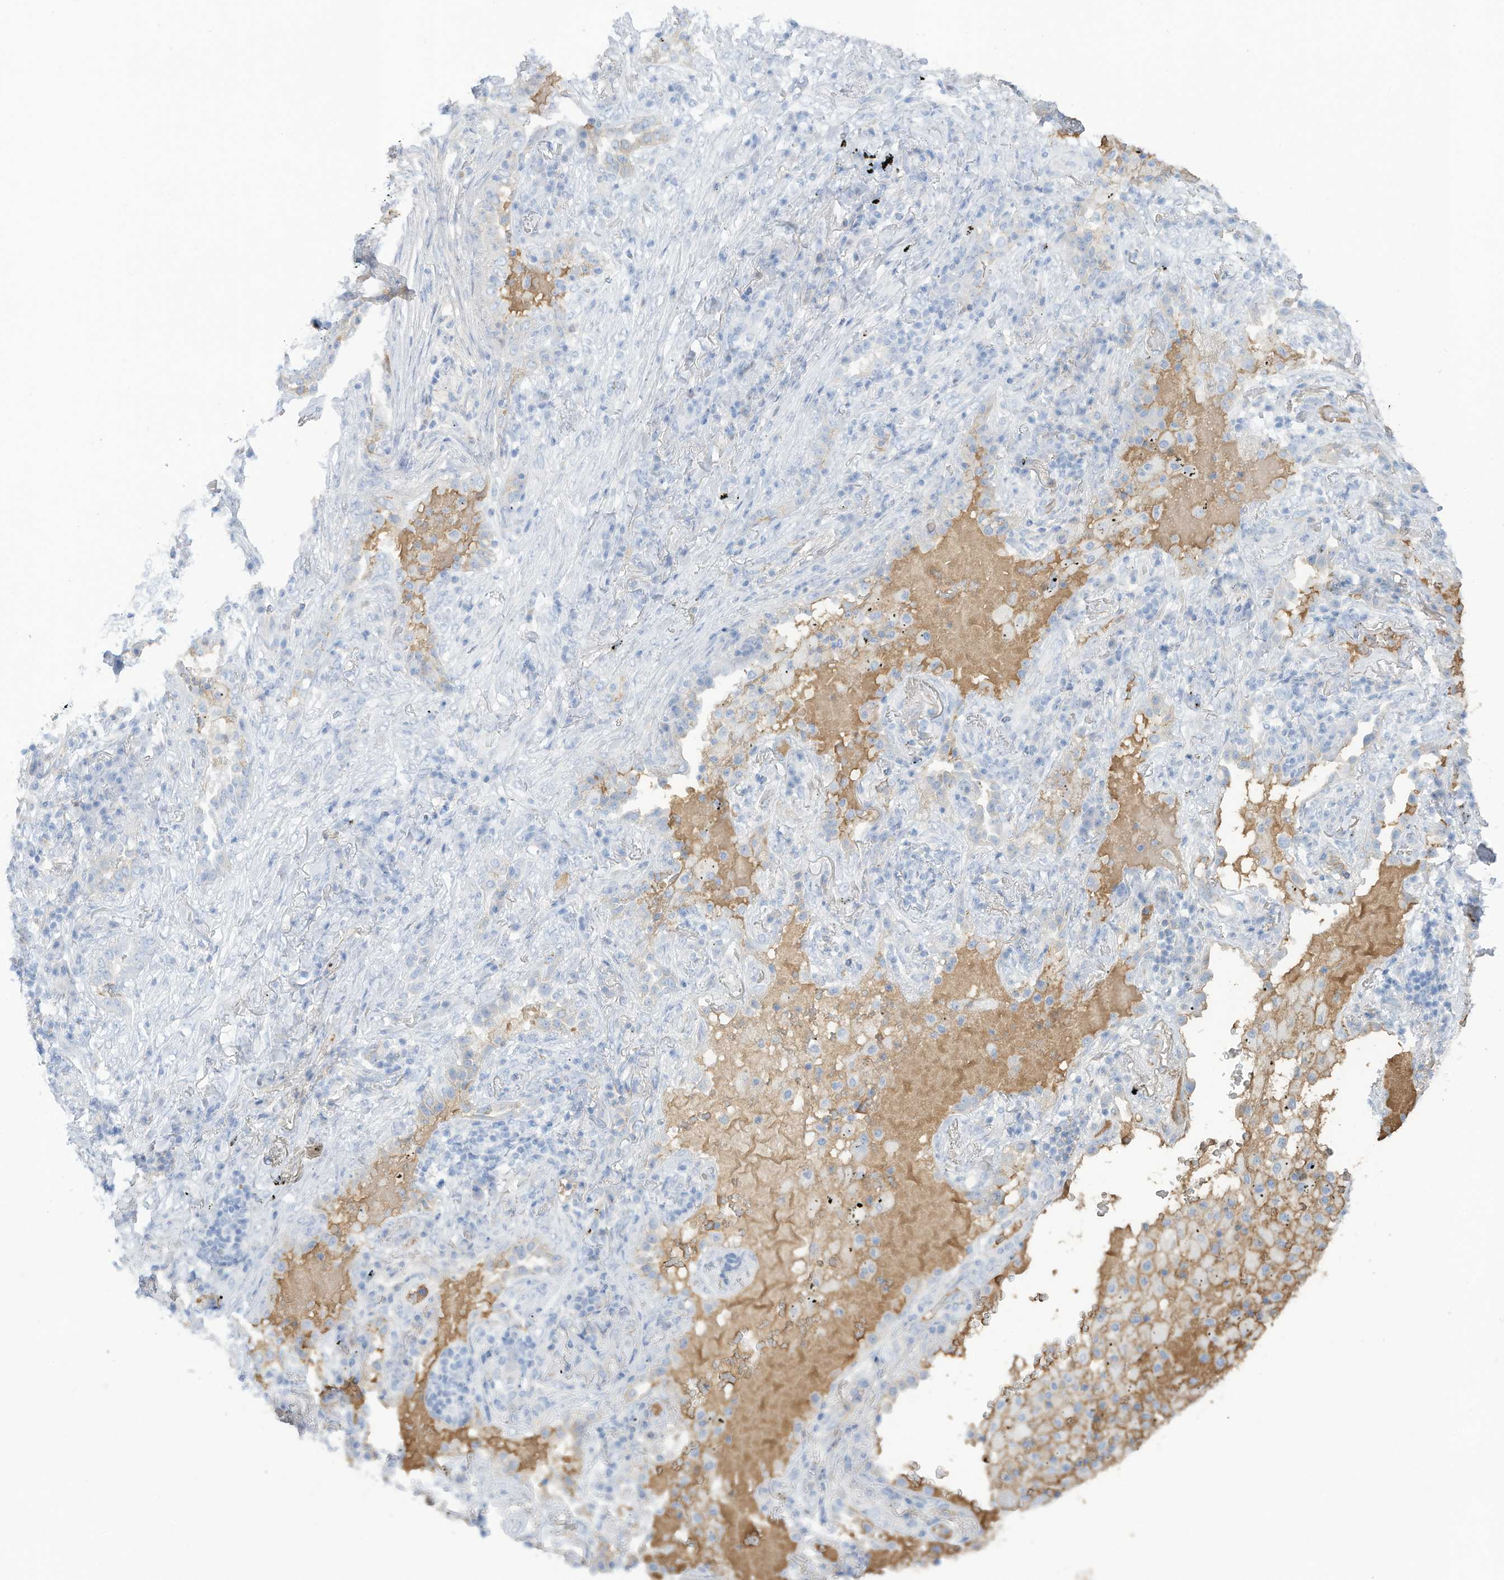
{"staining": {"intensity": "negative", "quantity": "none", "location": "none"}, "tissue": "lung cancer", "cell_type": "Tumor cells", "image_type": "cancer", "snomed": [{"axis": "morphology", "description": "Squamous cell carcinoma, NOS"}, {"axis": "topography", "description": "Lung"}], "caption": "Immunohistochemistry of human lung squamous cell carcinoma reveals no positivity in tumor cells. (IHC, brightfield microscopy, high magnification).", "gene": "HSD17B13", "patient": {"sex": "female", "age": 63}}